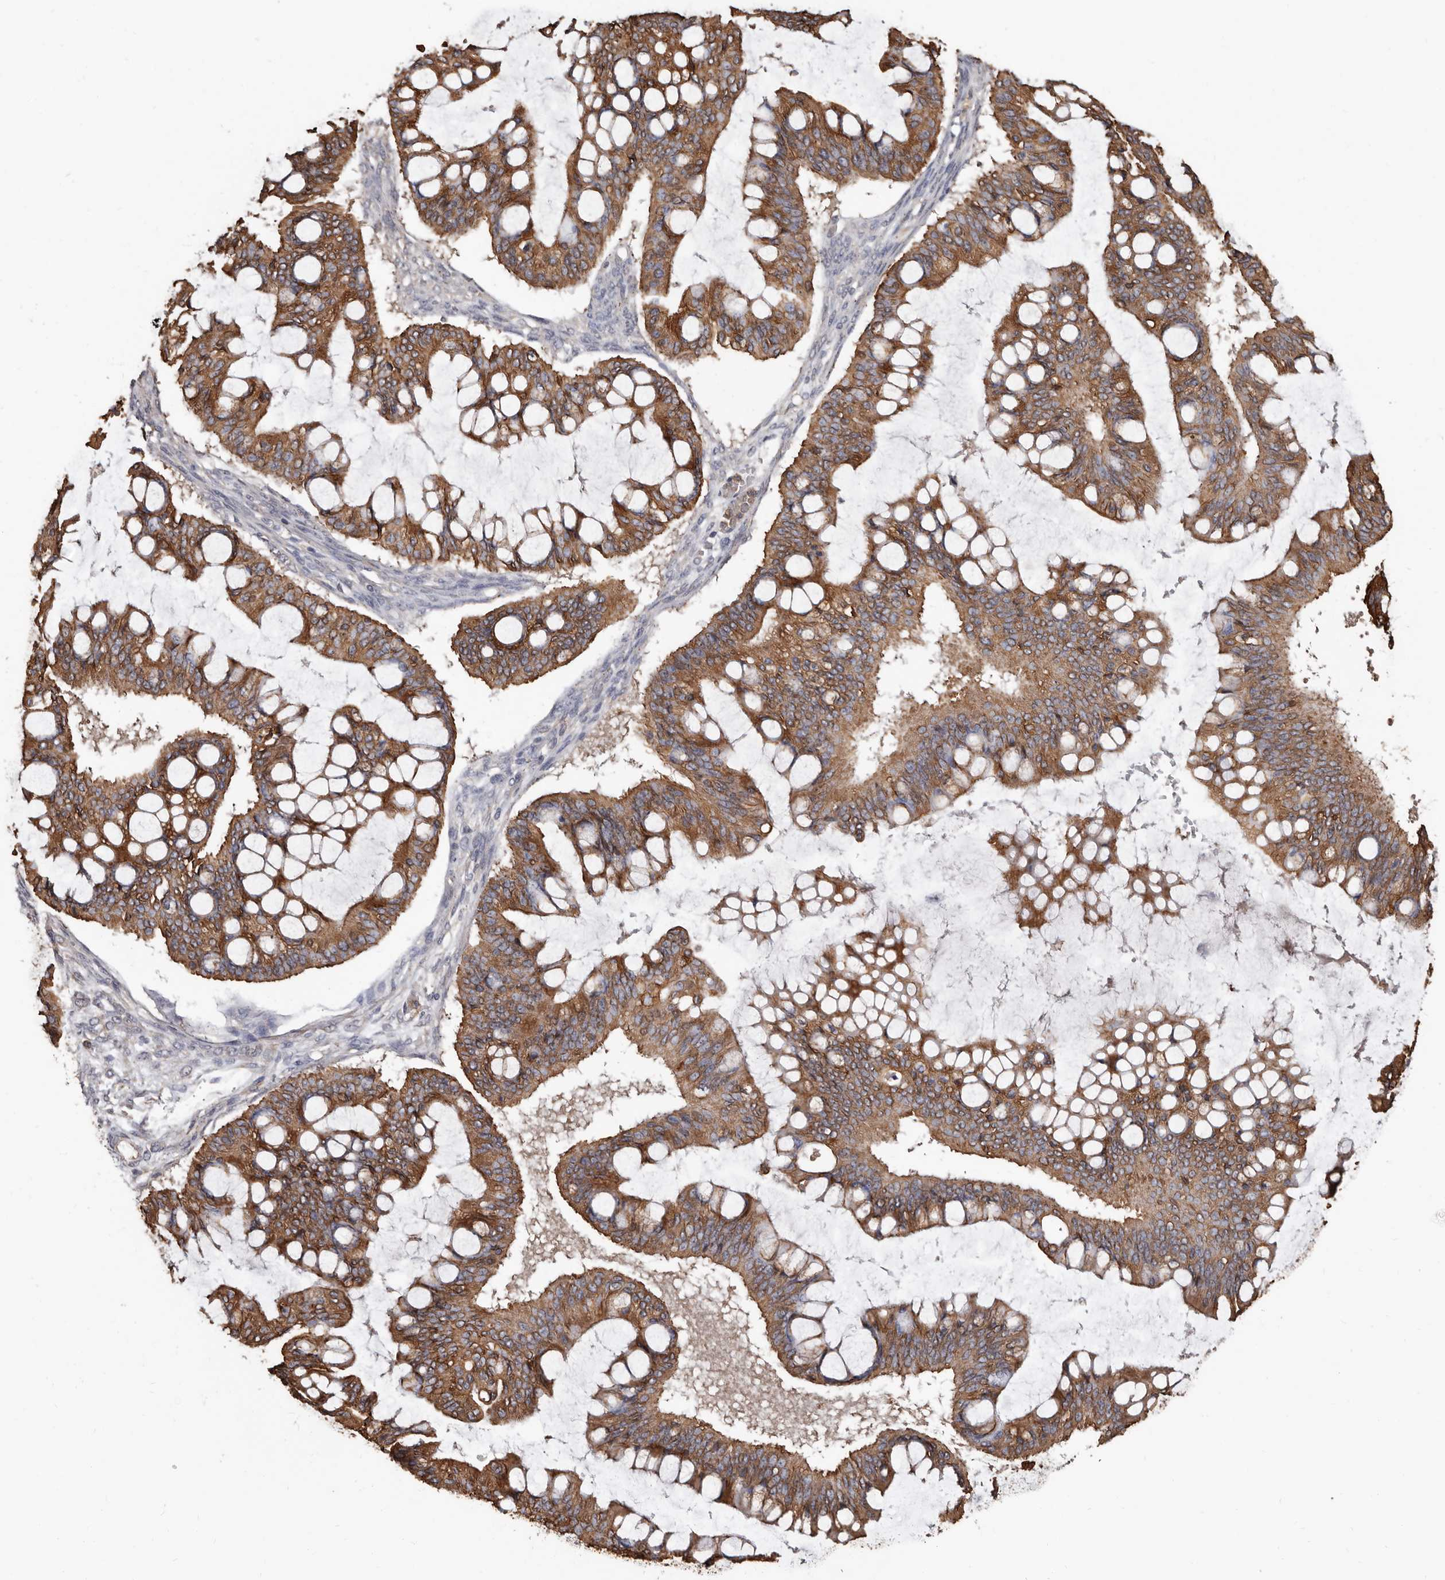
{"staining": {"intensity": "moderate", "quantity": ">75%", "location": "cytoplasmic/membranous"}, "tissue": "ovarian cancer", "cell_type": "Tumor cells", "image_type": "cancer", "snomed": [{"axis": "morphology", "description": "Cystadenocarcinoma, mucinous, NOS"}, {"axis": "topography", "description": "Ovary"}], "caption": "Immunohistochemical staining of ovarian mucinous cystadenocarcinoma exhibits medium levels of moderate cytoplasmic/membranous protein staining in about >75% of tumor cells.", "gene": "MRPL18", "patient": {"sex": "female", "age": 73}}